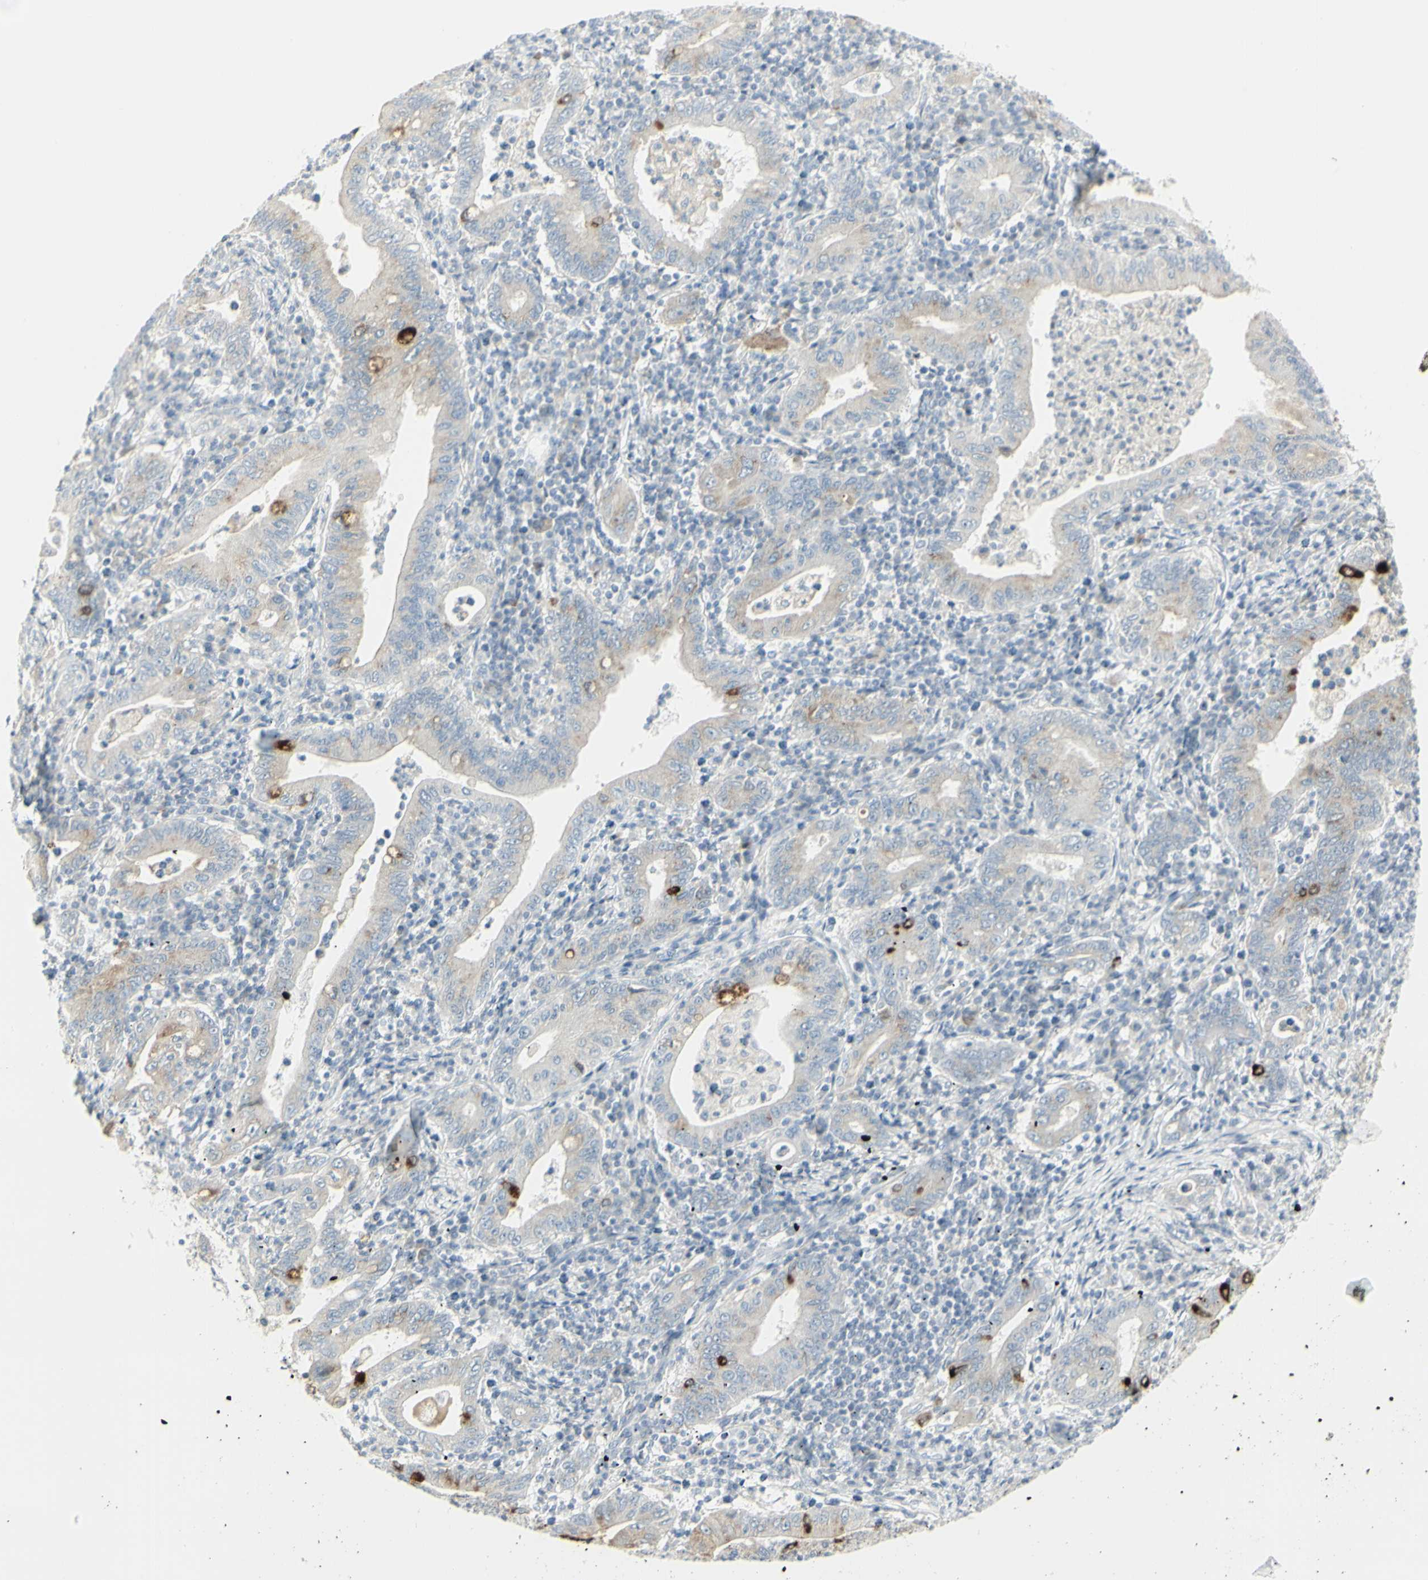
{"staining": {"intensity": "strong", "quantity": "<25%", "location": "cytoplasmic/membranous"}, "tissue": "stomach cancer", "cell_type": "Tumor cells", "image_type": "cancer", "snomed": [{"axis": "morphology", "description": "Normal tissue, NOS"}, {"axis": "morphology", "description": "Adenocarcinoma, NOS"}, {"axis": "topography", "description": "Esophagus"}, {"axis": "topography", "description": "Stomach, upper"}, {"axis": "topography", "description": "Peripheral nerve tissue"}], "caption": "Brown immunohistochemical staining in human stomach adenocarcinoma exhibits strong cytoplasmic/membranous positivity in about <25% of tumor cells. (DAB = brown stain, brightfield microscopy at high magnification).", "gene": "MDK", "patient": {"sex": "male", "age": 62}}